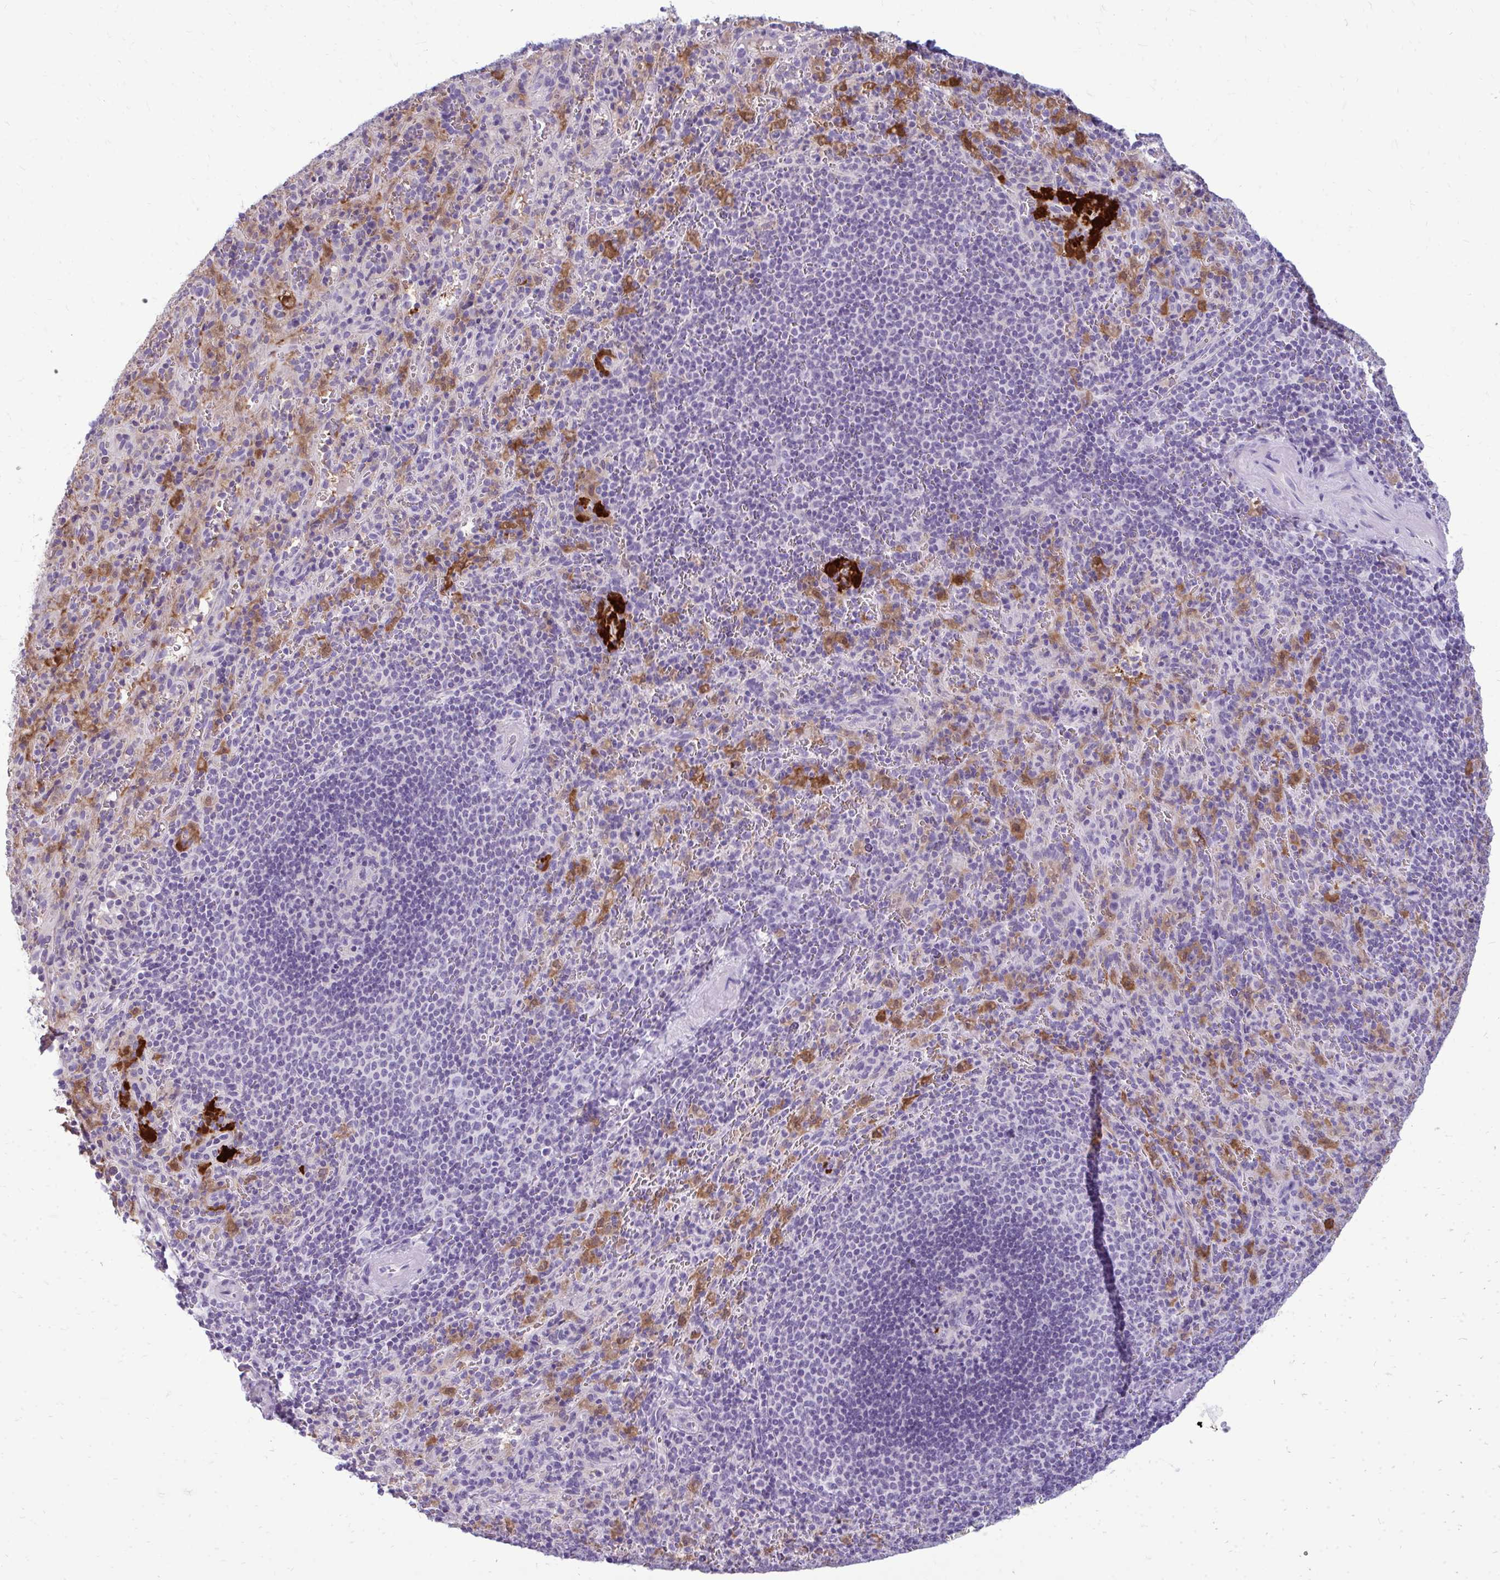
{"staining": {"intensity": "negative", "quantity": "none", "location": "none"}, "tissue": "spleen", "cell_type": "Cells in red pulp", "image_type": "normal", "snomed": [{"axis": "morphology", "description": "Normal tissue, NOS"}, {"axis": "topography", "description": "Spleen"}], "caption": "Immunohistochemical staining of normal human spleen exhibits no significant expression in cells in red pulp. (IHC, brightfield microscopy, high magnification).", "gene": "FABP3", "patient": {"sex": "male", "age": 57}}